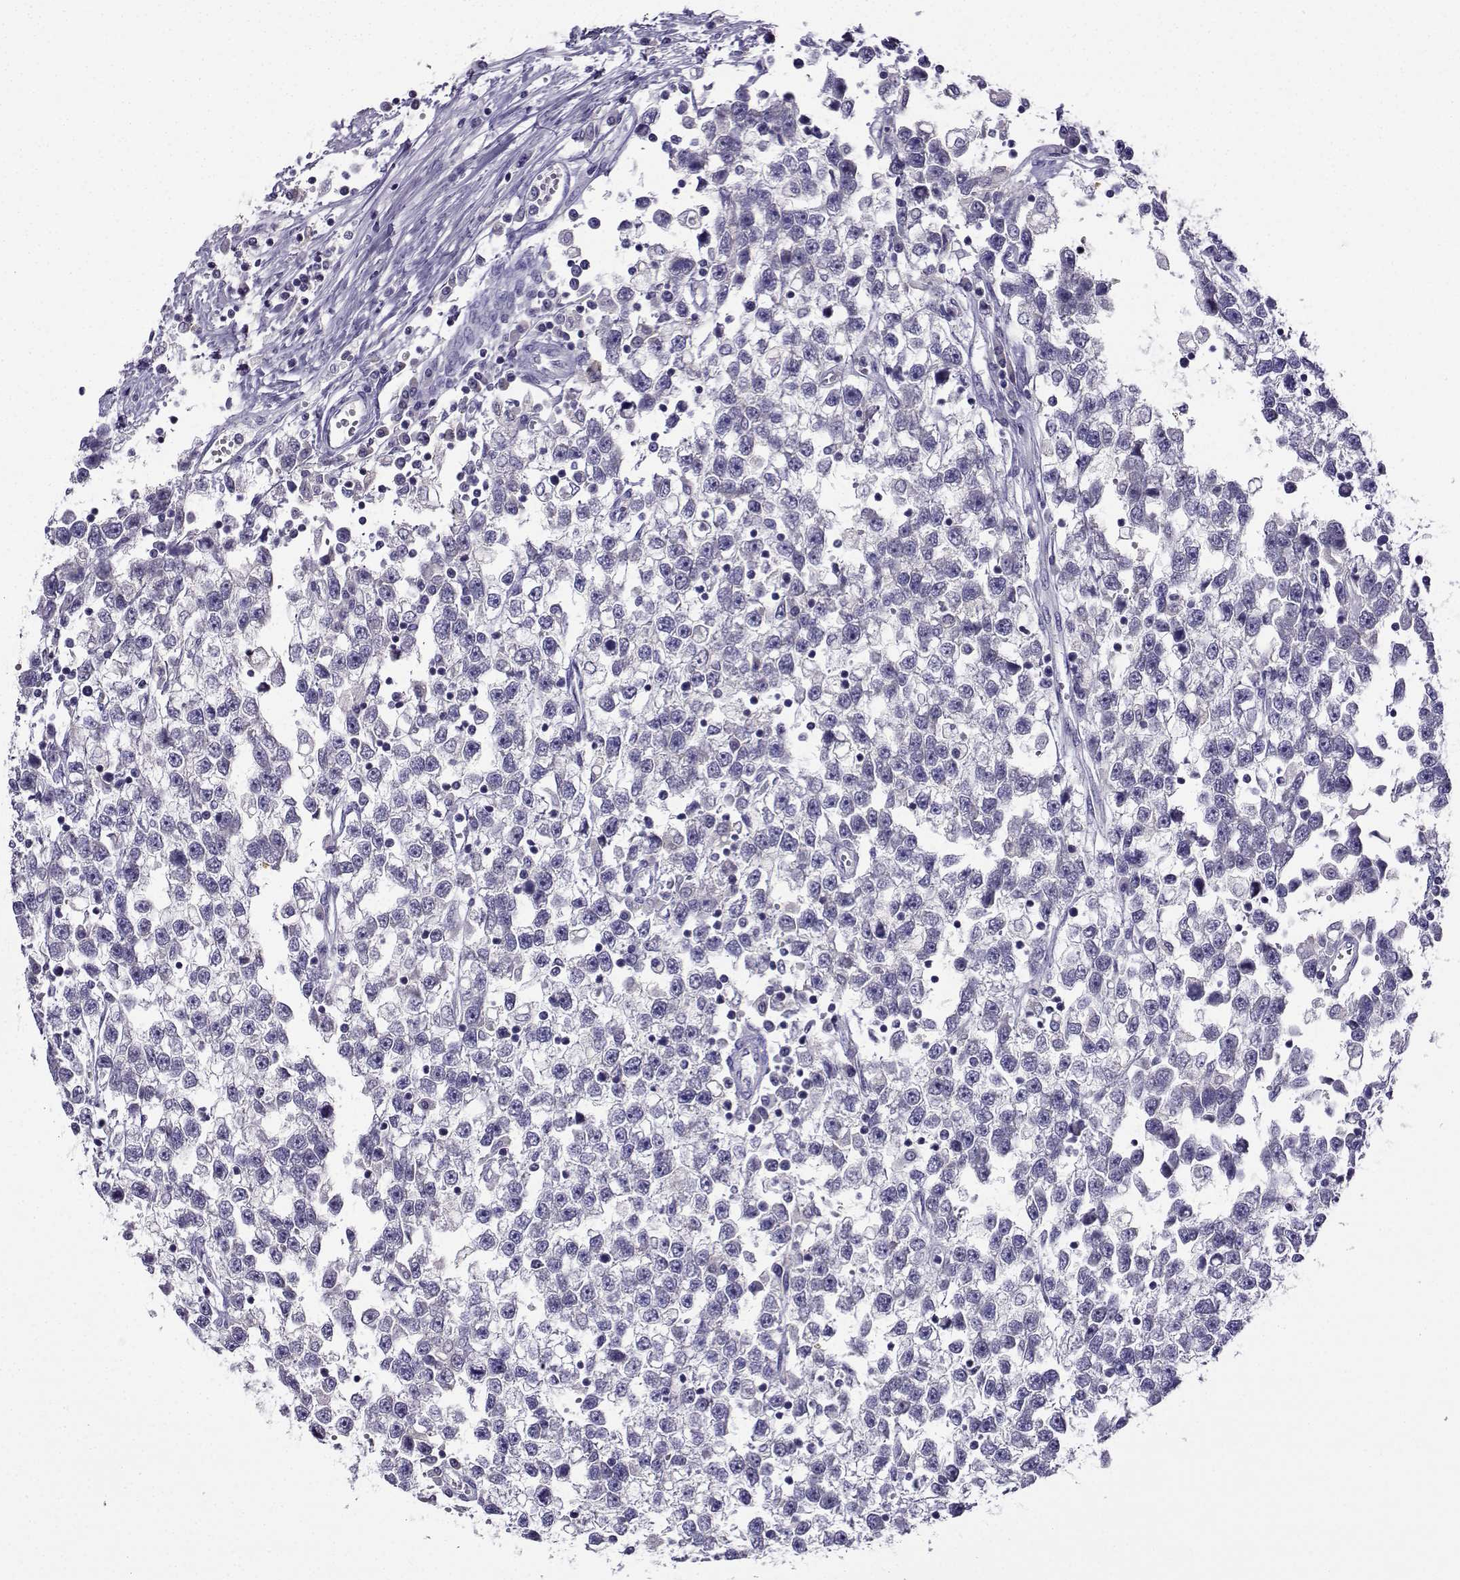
{"staining": {"intensity": "negative", "quantity": "none", "location": "none"}, "tissue": "testis cancer", "cell_type": "Tumor cells", "image_type": "cancer", "snomed": [{"axis": "morphology", "description": "Seminoma, NOS"}, {"axis": "topography", "description": "Testis"}], "caption": "DAB (3,3'-diaminobenzidine) immunohistochemical staining of human testis cancer displays no significant expression in tumor cells.", "gene": "LINGO1", "patient": {"sex": "male", "age": 34}}